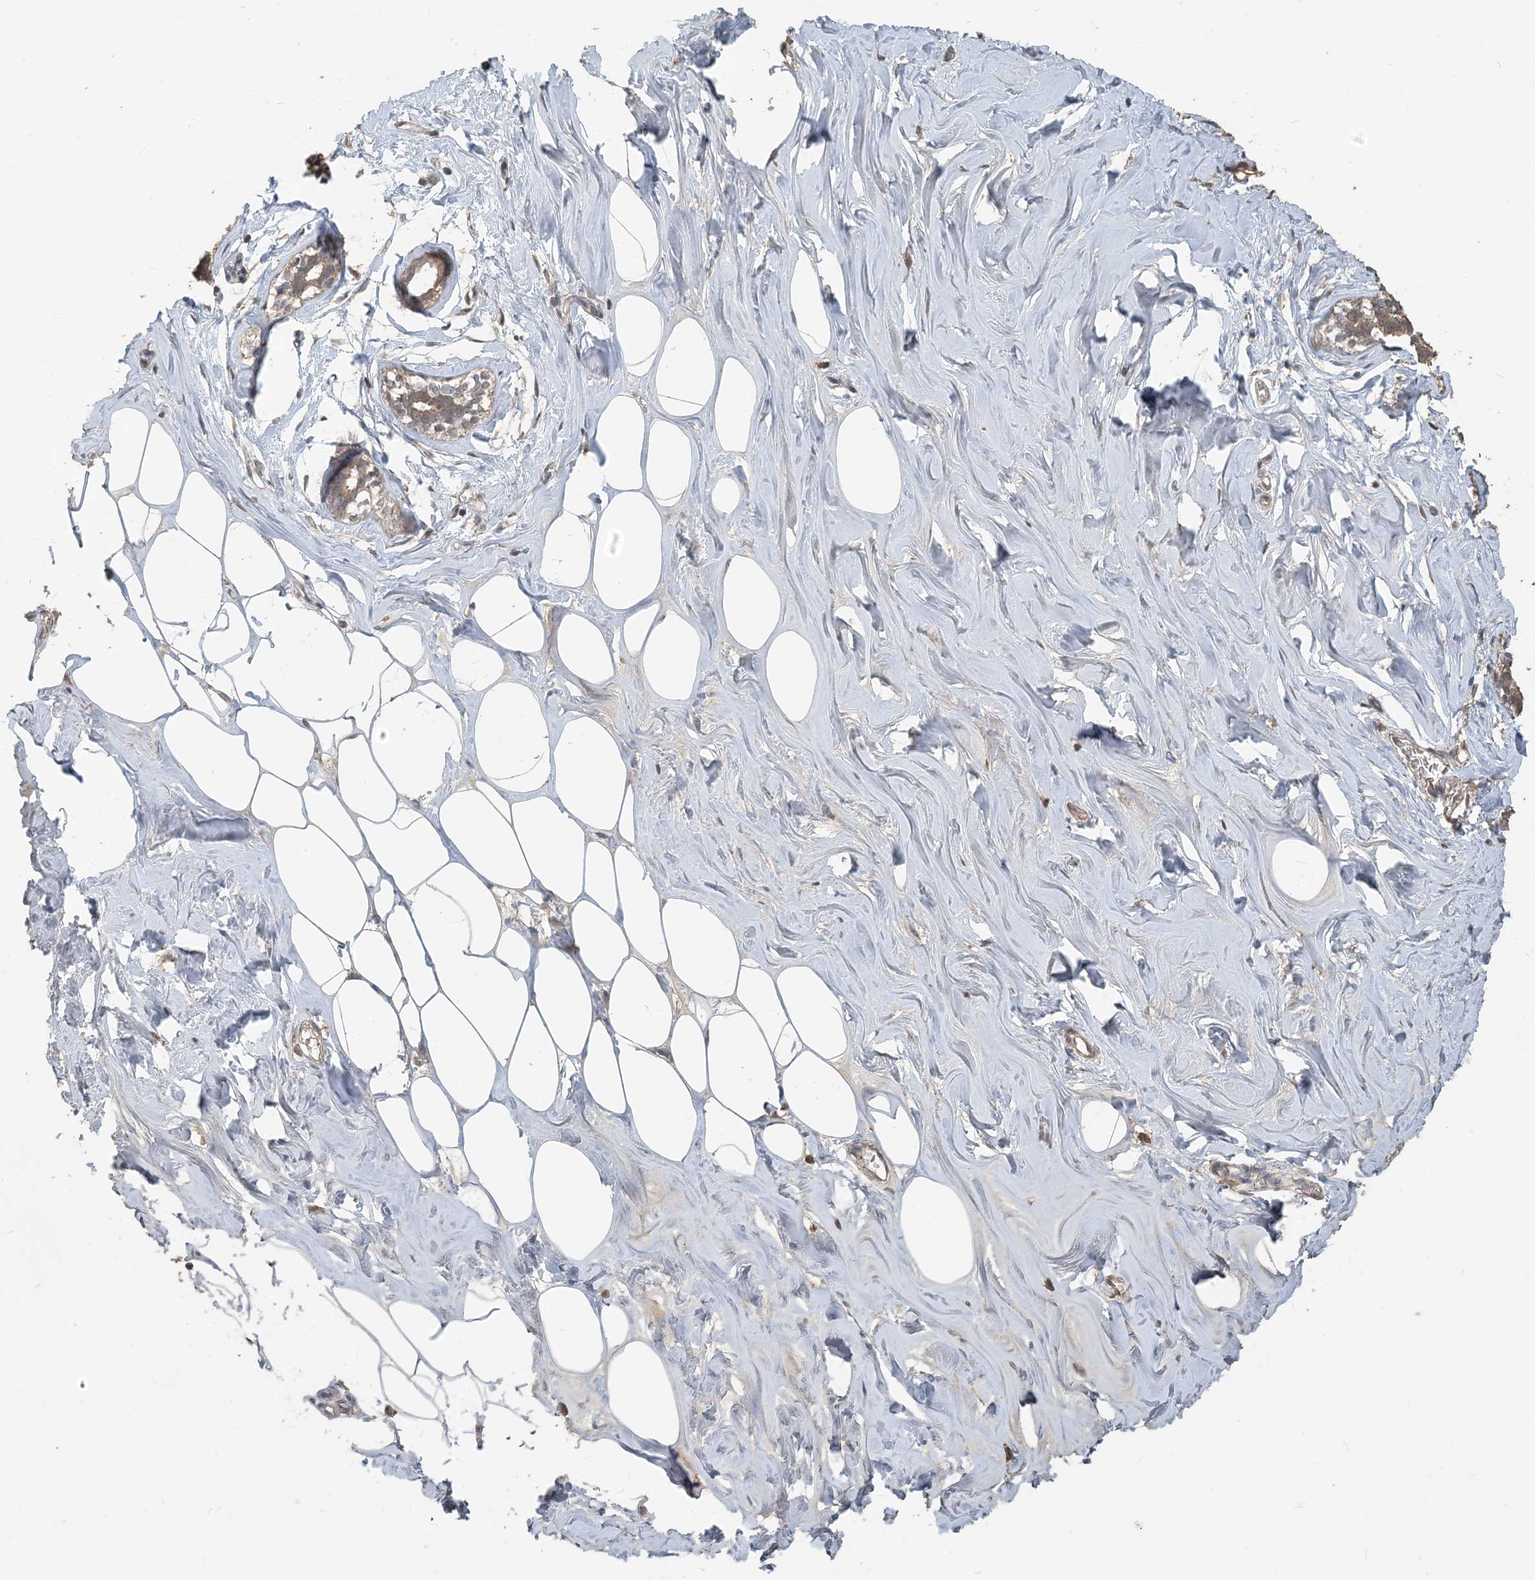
{"staining": {"intensity": "negative", "quantity": "none", "location": "none"}, "tissue": "adipose tissue", "cell_type": "Adipocytes", "image_type": "normal", "snomed": [{"axis": "morphology", "description": "Normal tissue, NOS"}, {"axis": "morphology", "description": "Fibrosis, NOS"}, {"axis": "topography", "description": "Breast"}, {"axis": "topography", "description": "Adipose tissue"}], "caption": "This is an immunohistochemistry histopathology image of benign adipose tissue. There is no positivity in adipocytes.", "gene": "ZC3H12A", "patient": {"sex": "female", "age": 39}}